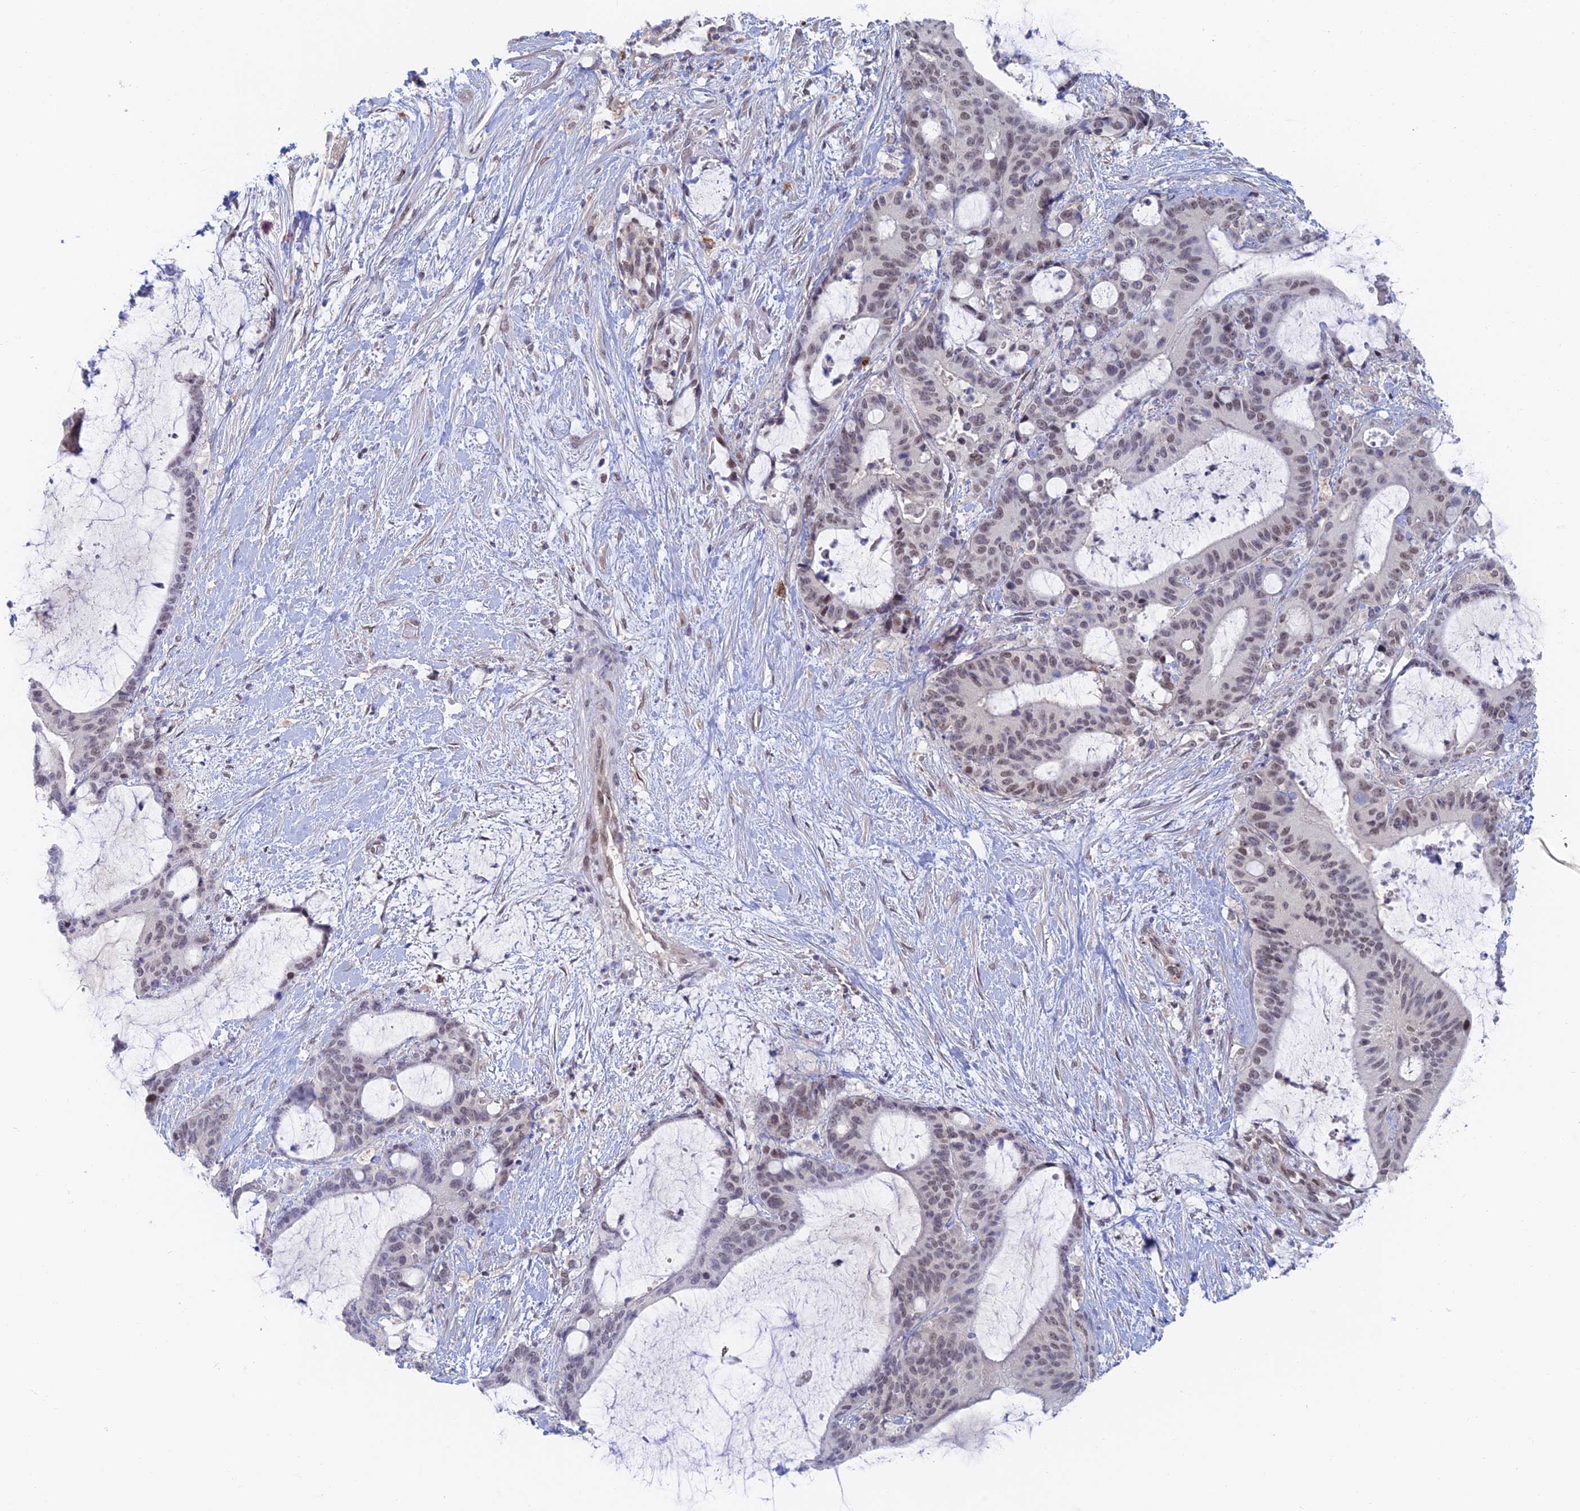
{"staining": {"intensity": "weak", "quantity": ">75%", "location": "nuclear"}, "tissue": "liver cancer", "cell_type": "Tumor cells", "image_type": "cancer", "snomed": [{"axis": "morphology", "description": "Normal tissue, NOS"}, {"axis": "morphology", "description": "Cholangiocarcinoma"}, {"axis": "topography", "description": "Liver"}, {"axis": "topography", "description": "Peripheral nerve tissue"}], "caption": "Weak nuclear protein staining is seen in about >75% of tumor cells in liver cholangiocarcinoma. (Brightfield microscopy of DAB IHC at high magnification).", "gene": "ZUP1", "patient": {"sex": "female", "age": 73}}